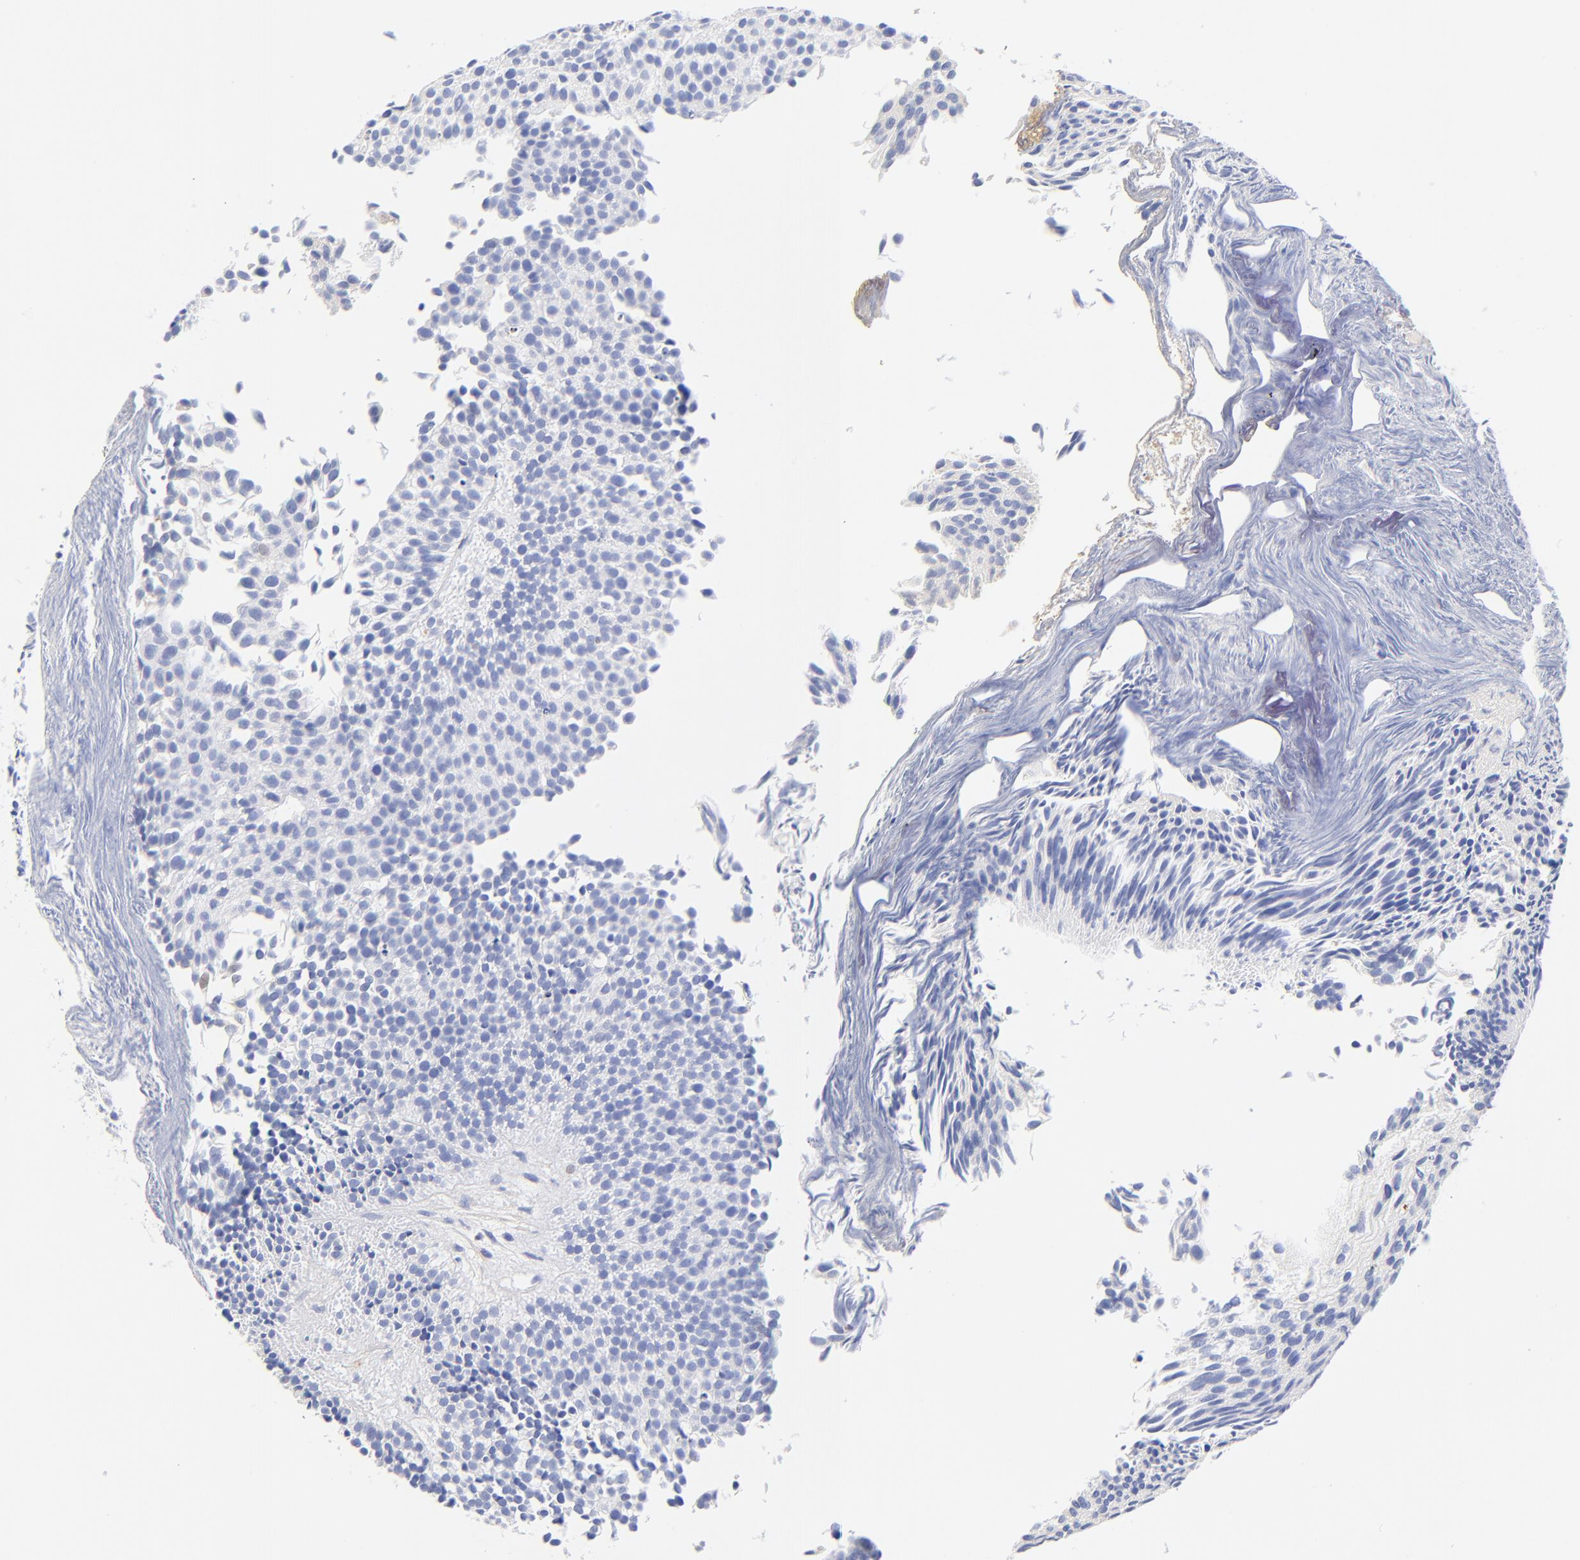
{"staining": {"intensity": "negative", "quantity": "none", "location": "none"}, "tissue": "urothelial cancer", "cell_type": "Tumor cells", "image_type": "cancer", "snomed": [{"axis": "morphology", "description": "Urothelial carcinoma, Low grade"}, {"axis": "topography", "description": "Urinary bladder"}], "caption": "Low-grade urothelial carcinoma stained for a protein using IHC exhibits no positivity tumor cells.", "gene": "MDGA2", "patient": {"sex": "male", "age": 84}}